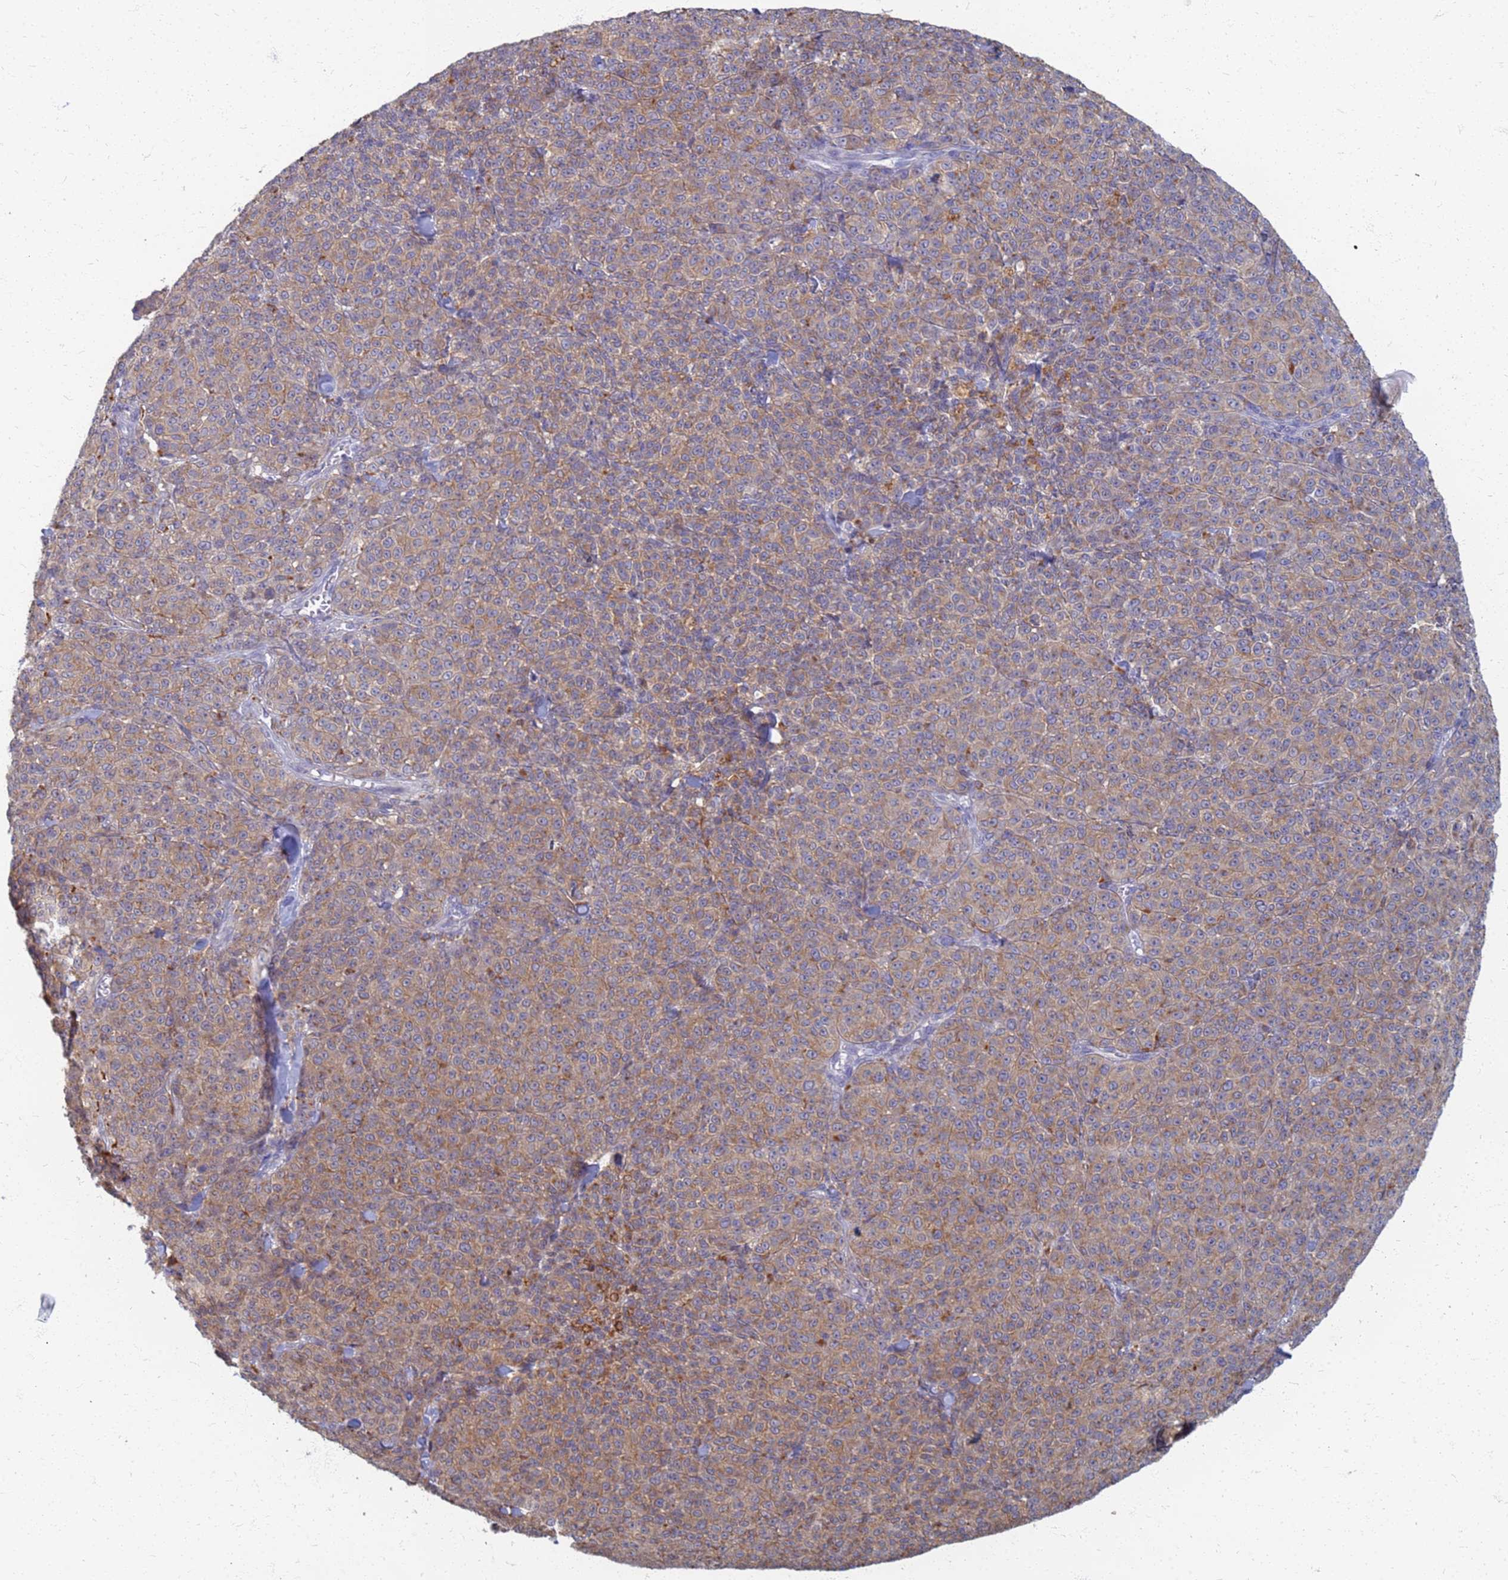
{"staining": {"intensity": "moderate", "quantity": ">75%", "location": "cytoplasmic/membranous"}, "tissue": "melanoma", "cell_type": "Tumor cells", "image_type": "cancer", "snomed": [{"axis": "morphology", "description": "Normal tissue, NOS"}, {"axis": "morphology", "description": "Malignant melanoma, NOS"}, {"axis": "topography", "description": "Skin"}], "caption": "Protein staining of melanoma tissue shows moderate cytoplasmic/membranous expression in approximately >75% of tumor cells.", "gene": "ATP6V1E1", "patient": {"sex": "female", "age": 34}}